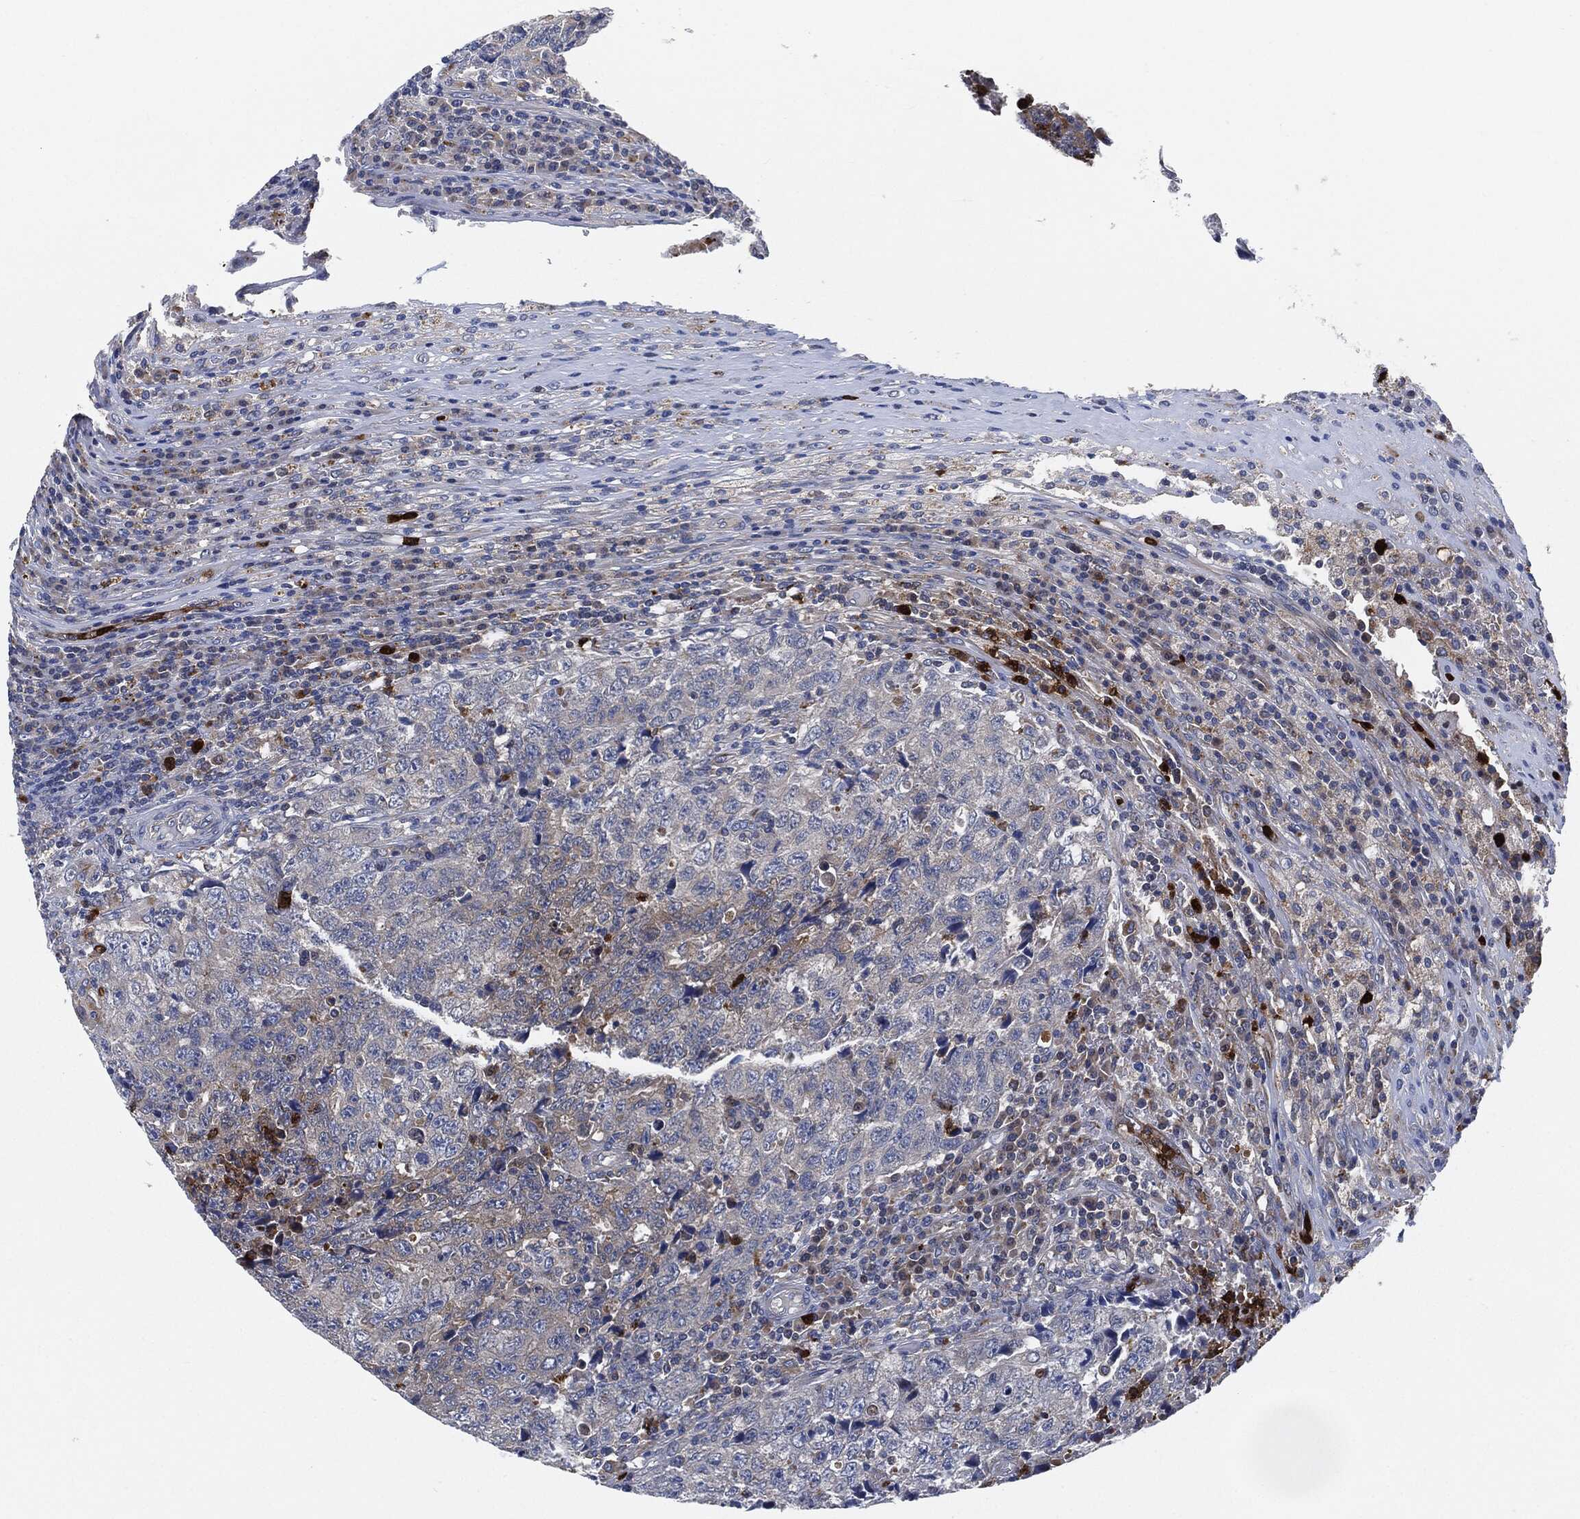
{"staining": {"intensity": "weak", "quantity": "<25%", "location": "cytoplasmic/membranous"}, "tissue": "testis cancer", "cell_type": "Tumor cells", "image_type": "cancer", "snomed": [{"axis": "morphology", "description": "Necrosis, NOS"}, {"axis": "morphology", "description": "Carcinoma, Embryonal, NOS"}, {"axis": "topography", "description": "Testis"}], "caption": "An image of testis cancer stained for a protein displays no brown staining in tumor cells.", "gene": "VSIG4", "patient": {"sex": "male", "age": 19}}